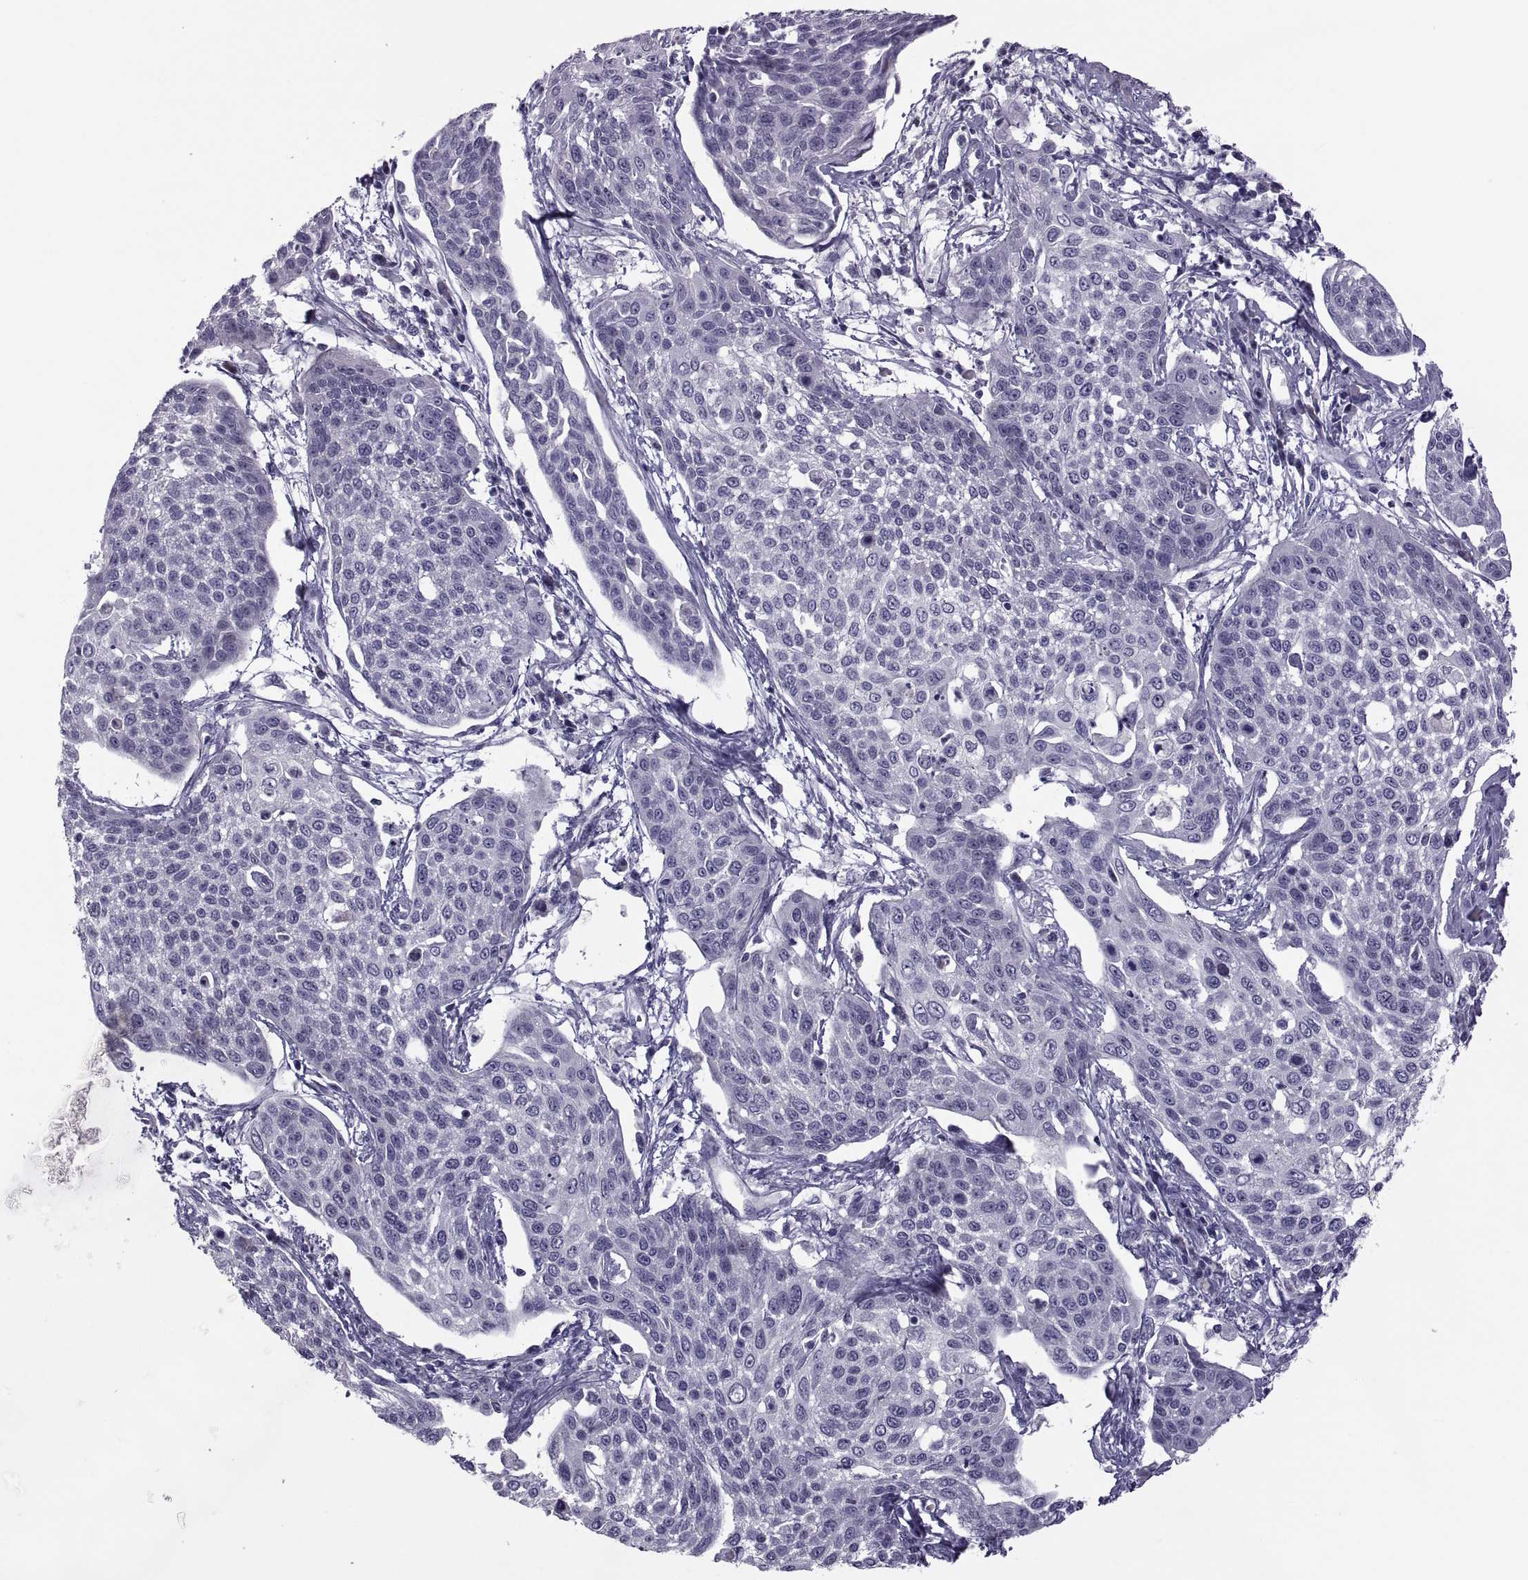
{"staining": {"intensity": "negative", "quantity": "none", "location": "none"}, "tissue": "cervical cancer", "cell_type": "Tumor cells", "image_type": "cancer", "snomed": [{"axis": "morphology", "description": "Squamous cell carcinoma, NOS"}, {"axis": "topography", "description": "Cervix"}], "caption": "Cervical squamous cell carcinoma was stained to show a protein in brown. There is no significant positivity in tumor cells. Brightfield microscopy of immunohistochemistry stained with DAB (3,3'-diaminobenzidine) (brown) and hematoxylin (blue), captured at high magnification.", "gene": "TMEM158", "patient": {"sex": "female", "age": 34}}